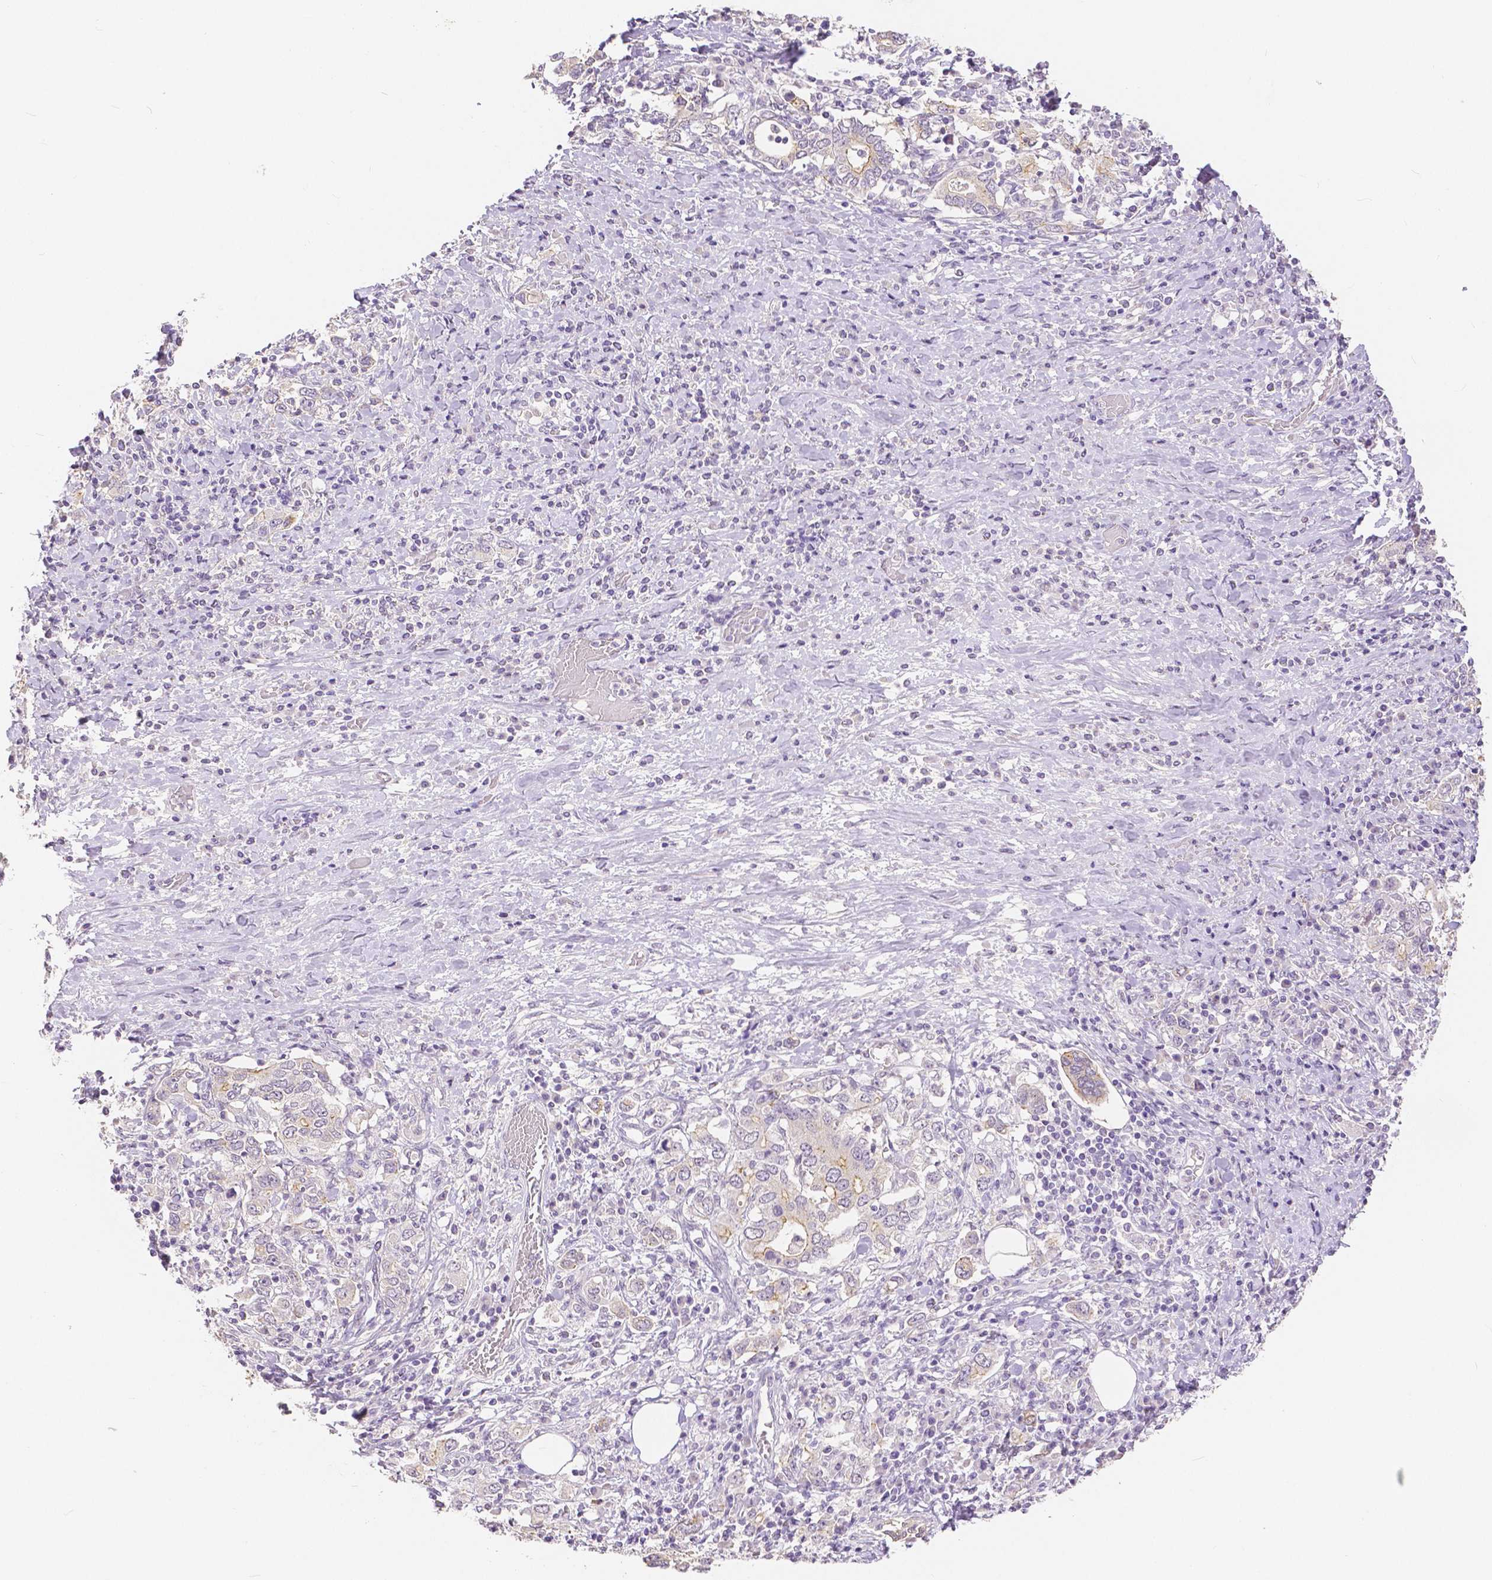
{"staining": {"intensity": "negative", "quantity": "none", "location": "none"}, "tissue": "stomach cancer", "cell_type": "Tumor cells", "image_type": "cancer", "snomed": [{"axis": "morphology", "description": "Adenocarcinoma, NOS"}, {"axis": "topography", "description": "Stomach, upper"}, {"axis": "topography", "description": "Stomach"}], "caption": "DAB immunohistochemical staining of human stomach adenocarcinoma shows no significant expression in tumor cells.", "gene": "OCLN", "patient": {"sex": "male", "age": 62}}